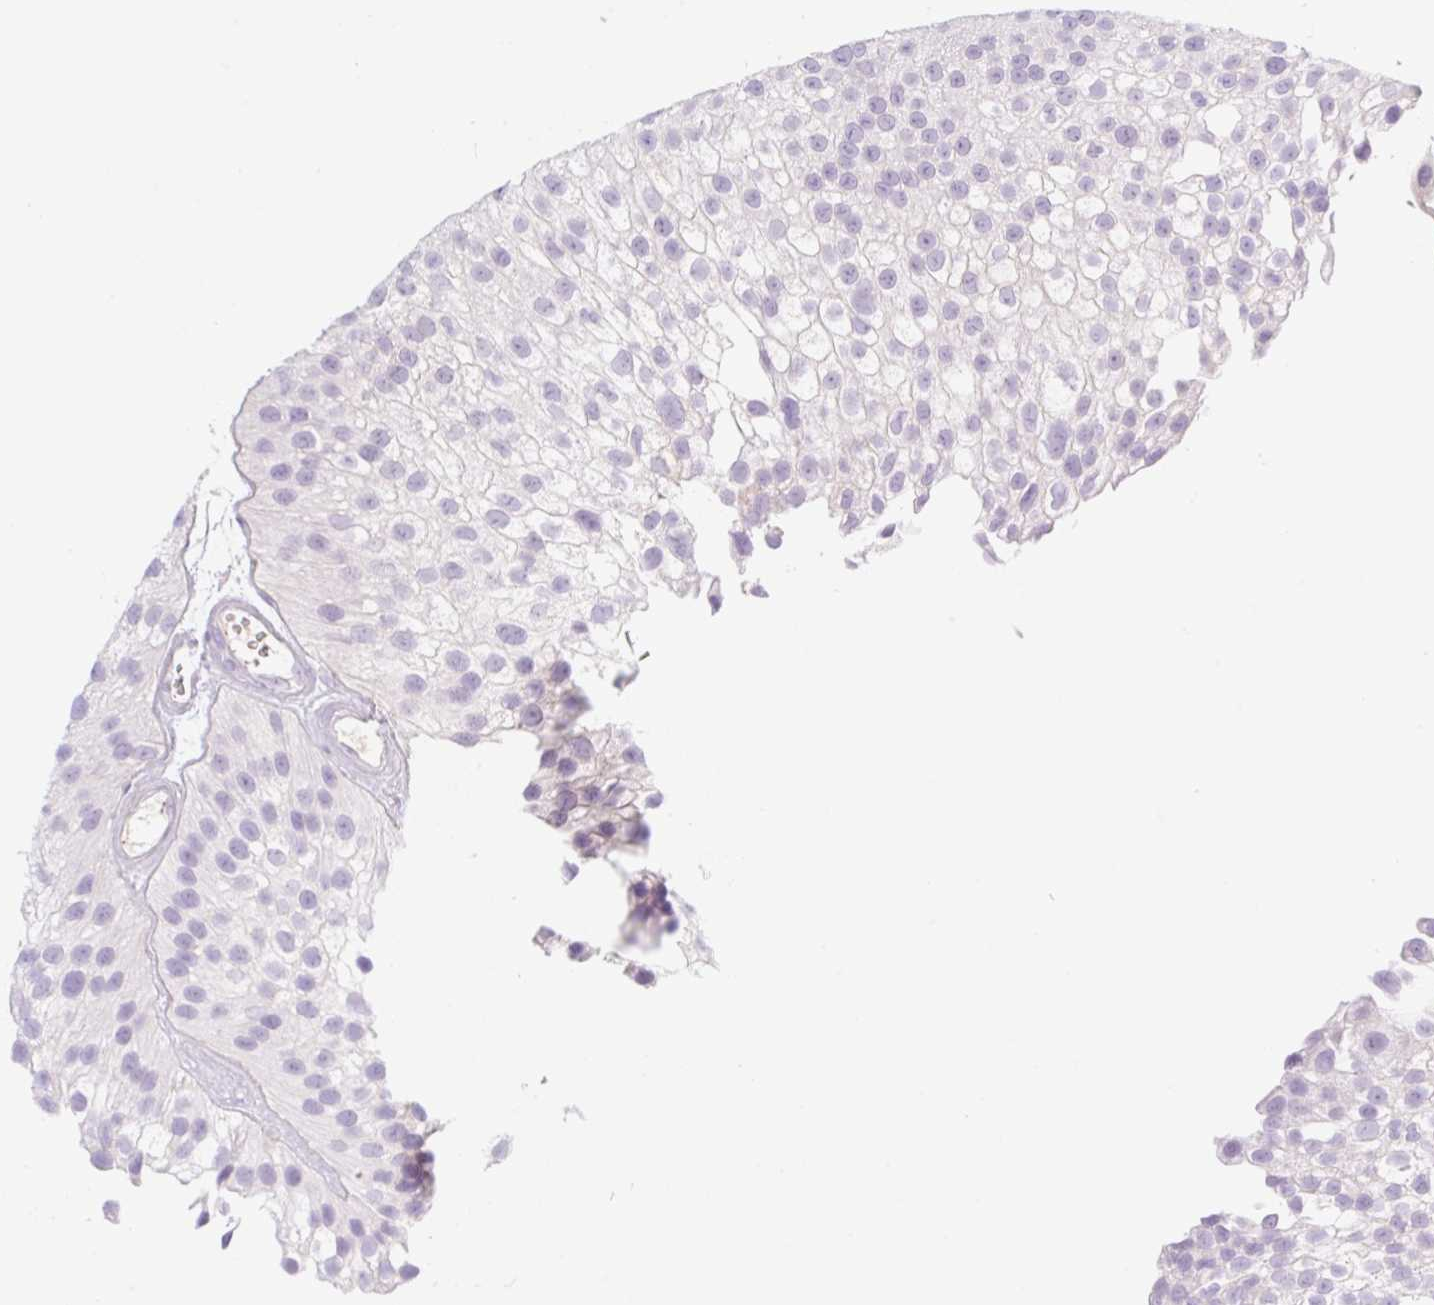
{"staining": {"intensity": "negative", "quantity": "none", "location": "none"}, "tissue": "urothelial cancer", "cell_type": "Tumor cells", "image_type": "cancer", "snomed": [{"axis": "morphology", "description": "Urothelial carcinoma, NOS"}, {"axis": "topography", "description": "Urinary bladder"}], "caption": "This micrograph is of transitional cell carcinoma stained with IHC to label a protein in brown with the nuclei are counter-stained blue. There is no staining in tumor cells.", "gene": "MIA2", "patient": {"sex": "male", "age": 87}}